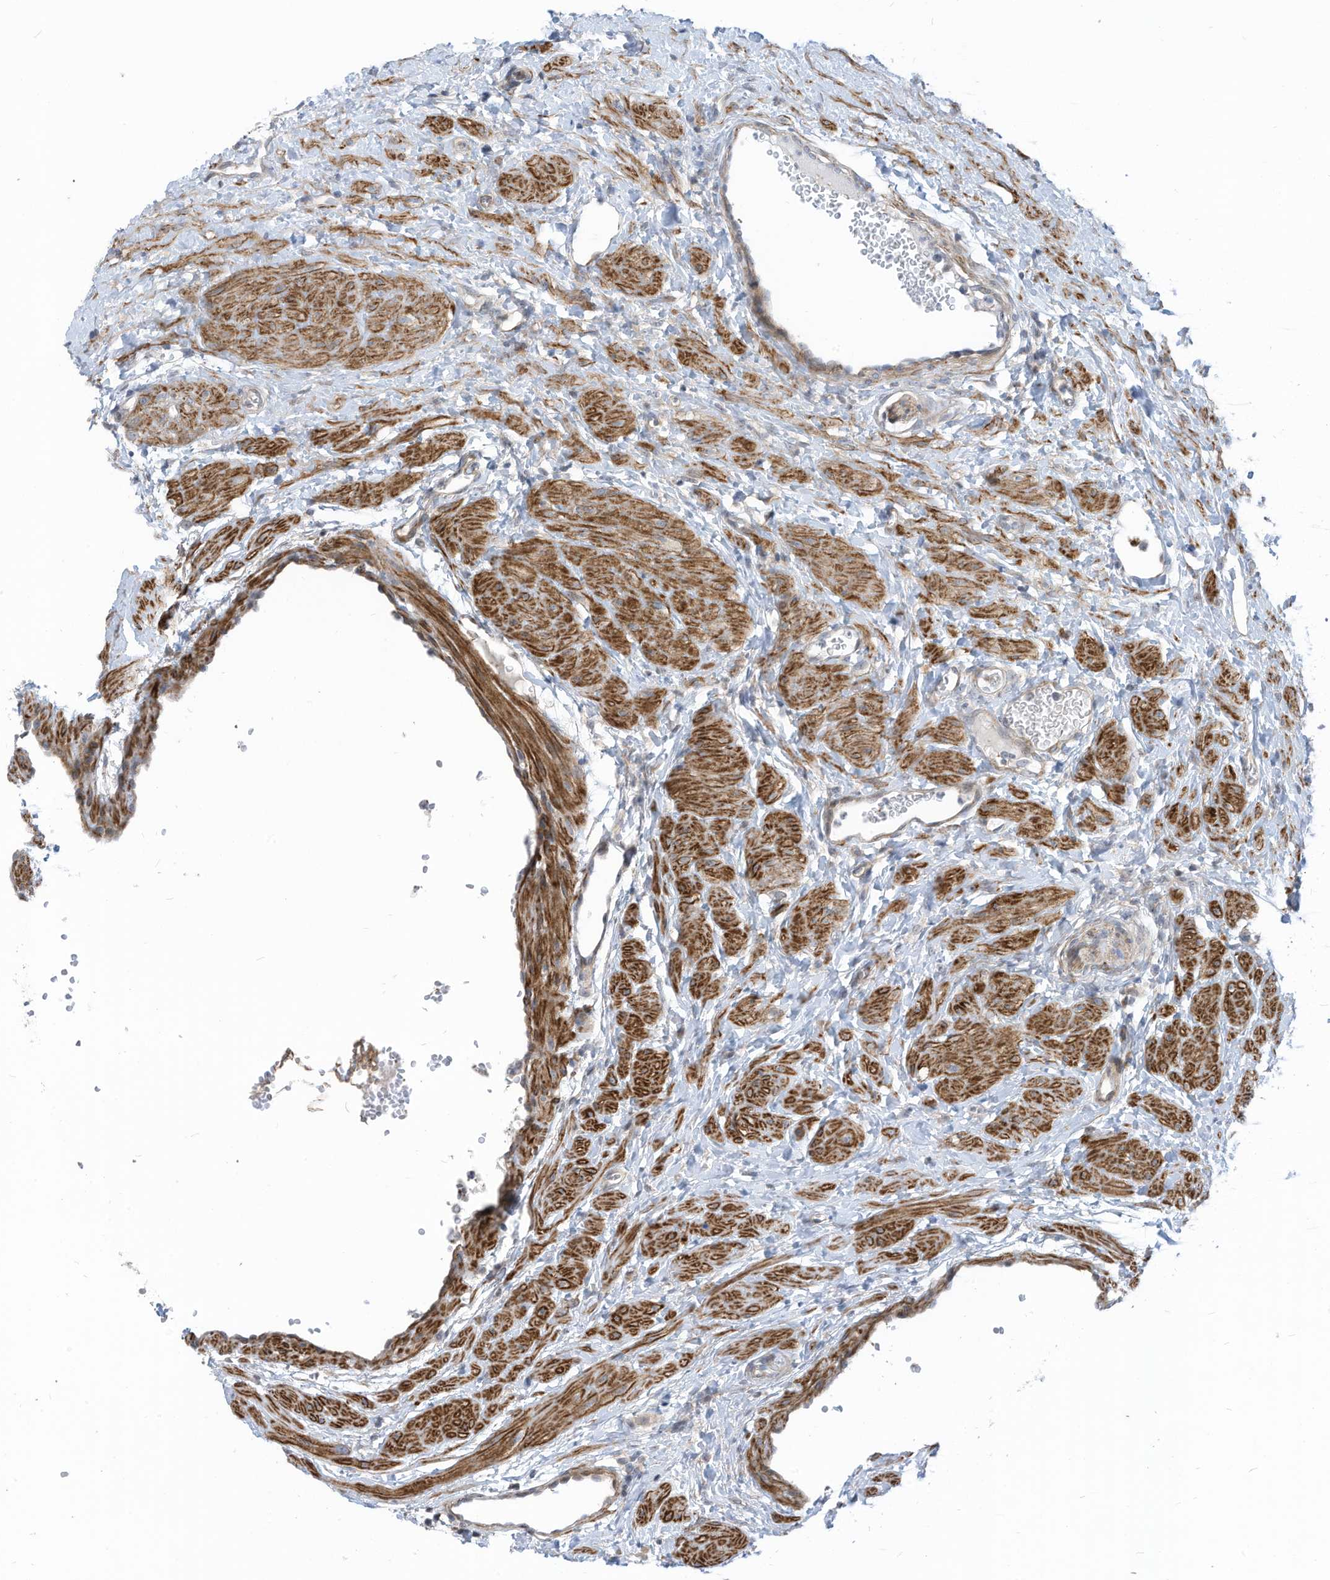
{"staining": {"intensity": "negative", "quantity": "none", "location": "none"}, "tissue": "ovary", "cell_type": "Ovarian stroma cells", "image_type": "normal", "snomed": [{"axis": "morphology", "description": "Normal tissue, NOS"}, {"axis": "morphology", "description": "Cyst, NOS"}, {"axis": "topography", "description": "Ovary"}], "caption": "DAB immunohistochemical staining of unremarkable human ovary exhibits no significant positivity in ovarian stroma cells.", "gene": "GPATCH3", "patient": {"sex": "female", "age": 33}}